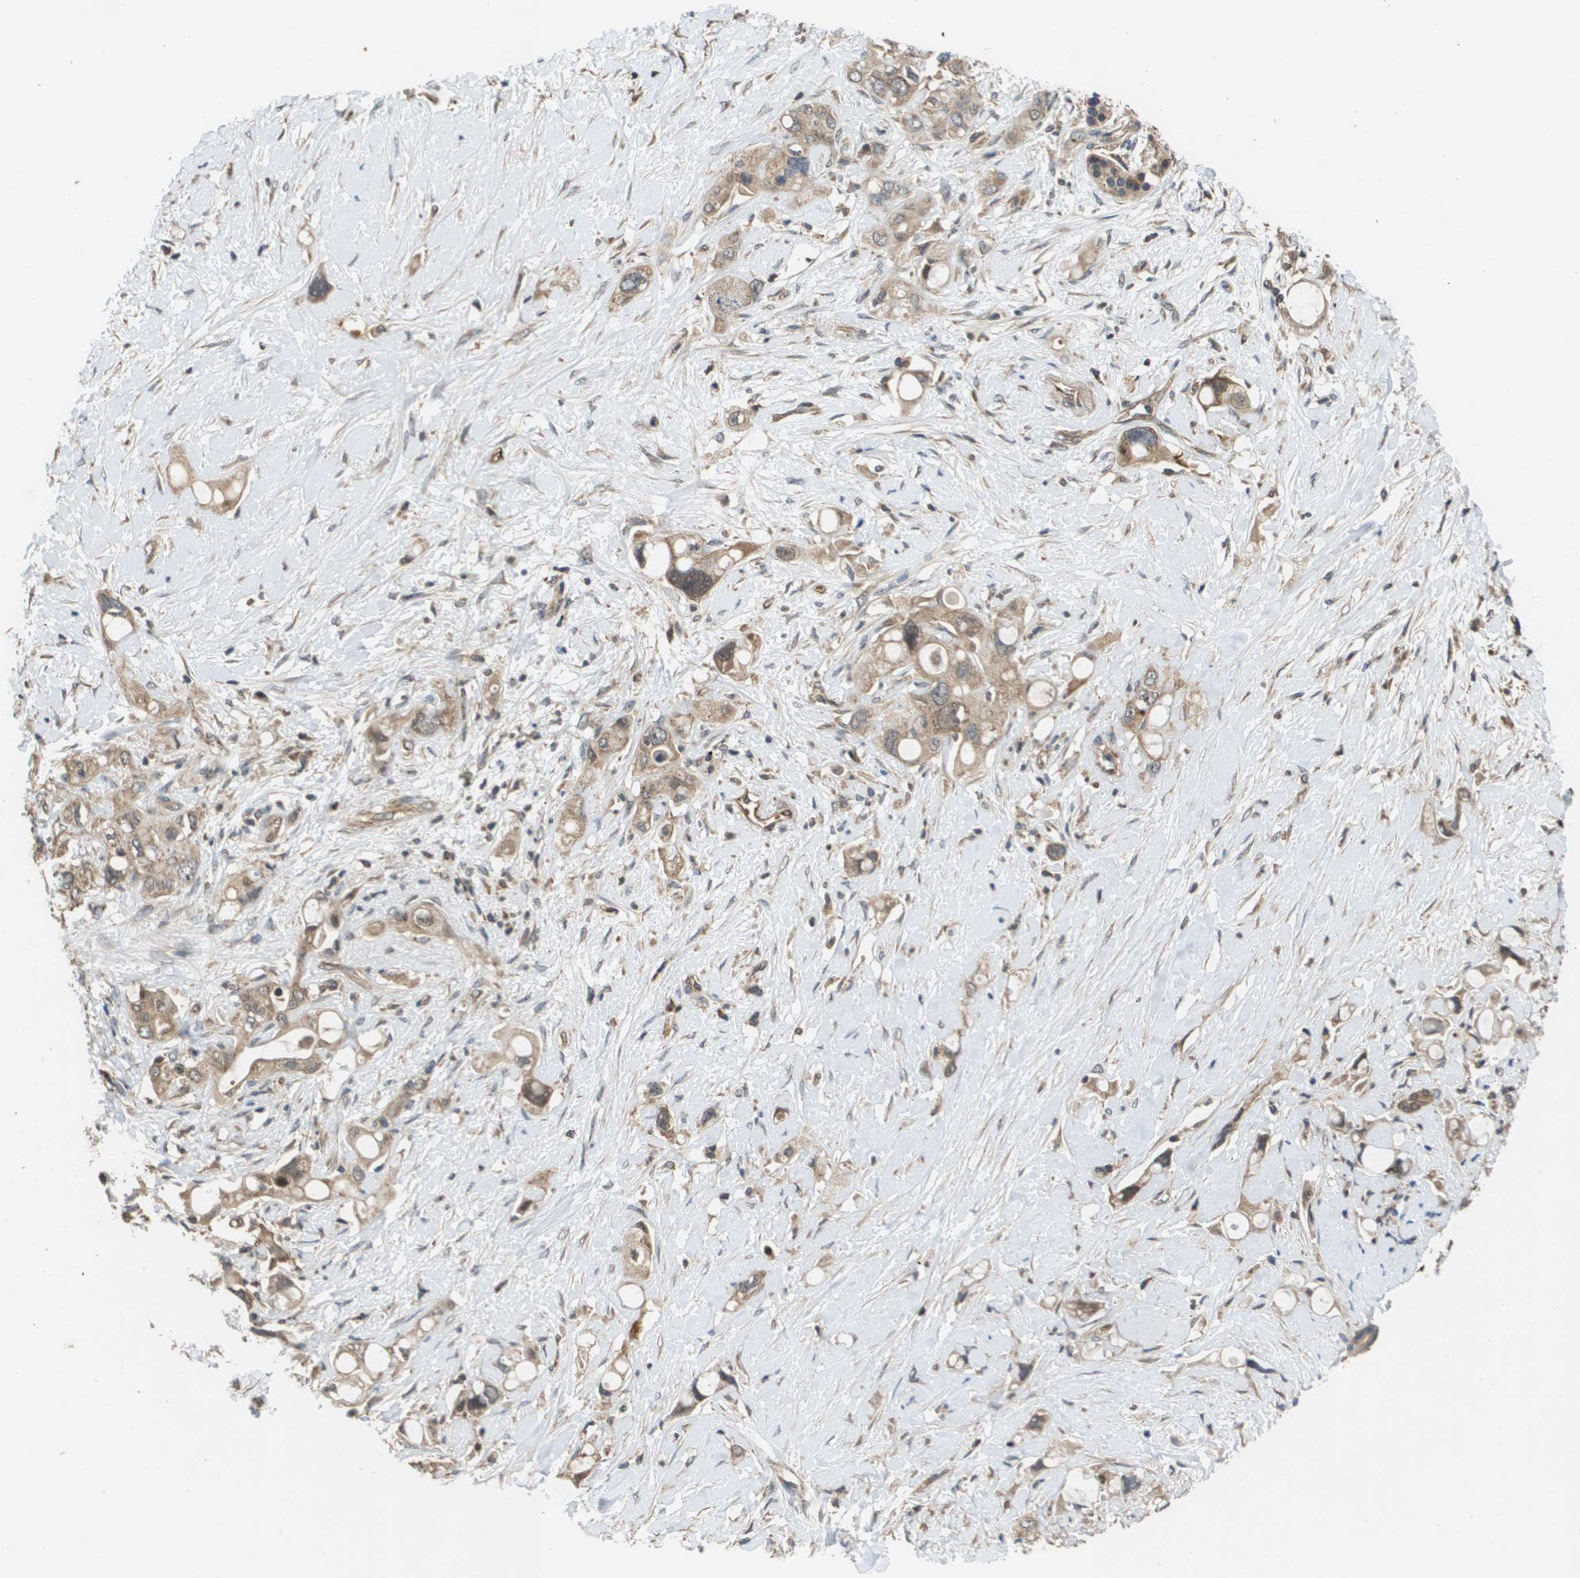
{"staining": {"intensity": "weak", "quantity": ">75%", "location": "cytoplasmic/membranous"}, "tissue": "pancreatic cancer", "cell_type": "Tumor cells", "image_type": "cancer", "snomed": [{"axis": "morphology", "description": "Adenocarcinoma, NOS"}, {"axis": "topography", "description": "Pancreas"}], "caption": "A high-resolution photomicrograph shows IHC staining of pancreatic cancer (adenocarcinoma), which shows weak cytoplasmic/membranous positivity in approximately >75% of tumor cells. (Stains: DAB in brown, nuclei in blue, Microscopy: brightfield microscopy at high magnification).", "gene": "RBM38", "patient": {"sex": "female", "age": 56}}